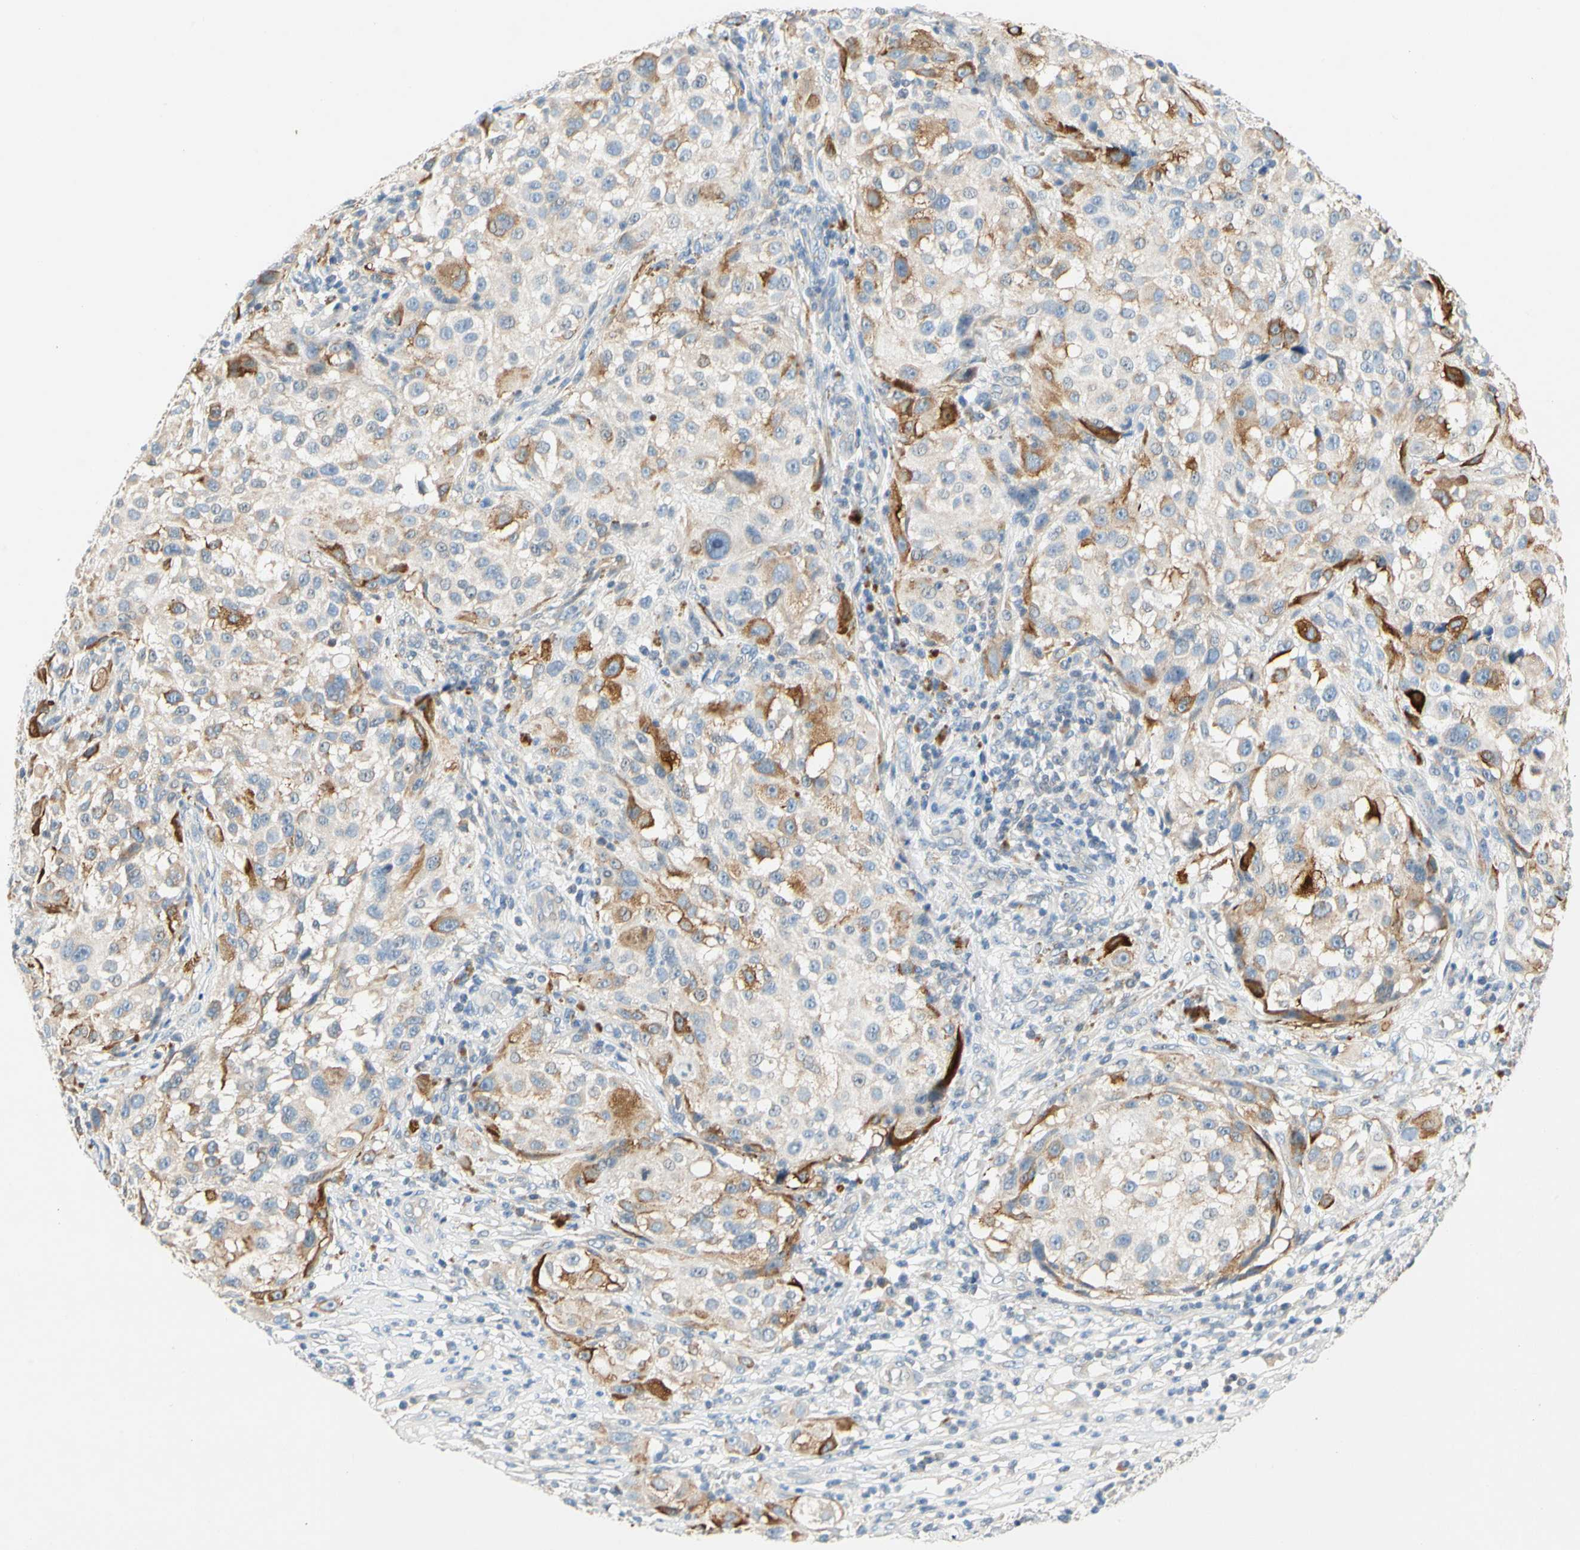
{"staining": {"intensity": "moderate", "quantity": "<25%", "location": "cytoplasmic/membranous"}, "tissue": "melanoma", "cell_type": "Tumor cells", "image_type": "cancer", "snomed": [{"axis": "morphology", "description": "Necrosis, NOS"}, {"axis": "morphology", "description": "Malignant melanoma, NOS"}, {"axis": "topography", "description": "Skin"}], "caption": "Malignant melanoma stained with a protein marker shows moderate staining in tumor cells.", "gene": "CCM2L", "patient": {"sex": "female", "age": 87}}